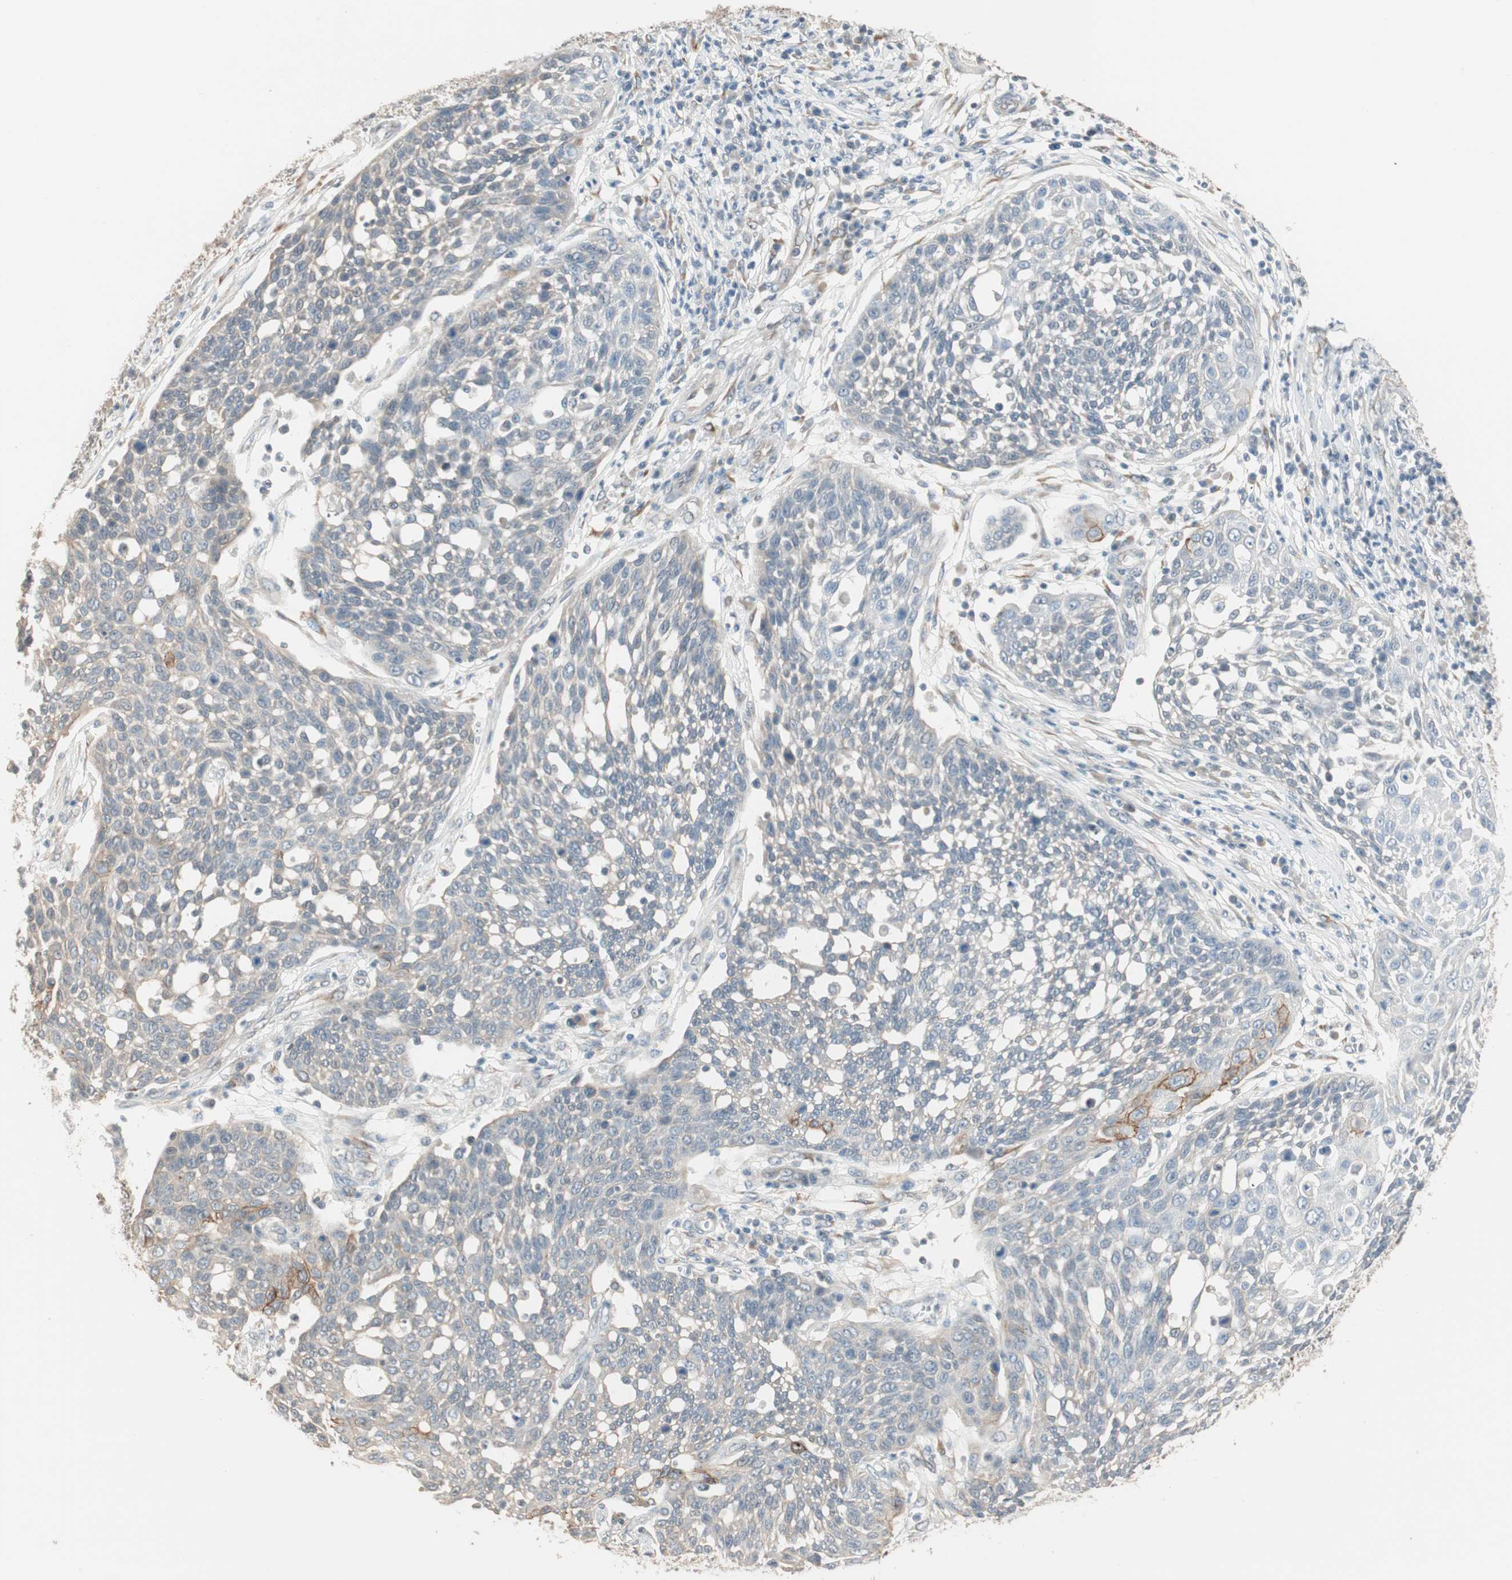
{"staining": {"intensity": "weak", "quantity": "25%-75%", "location": "cytoplasmic/membranous"}, "tissue": "cervical cancer", "cell_type": "Tumor cells", "image_type": "cancer", "snomed": [{"axis": "morphology", "description": "Squamous cell carcinoma, NOS"}, {"axis": "topography", "description": "Cervix"}], "caption": "Brown immunohistochemical staining in human cervical cancer (squamous cell carcinoma) displays weak cytoplasmic/membranous expression in about 25%-75% of tumor cells. (DAB (3,3'-diaminobenzidine) IHC with brightfield microscopy, high magnification).", "gene": "TASOR", "patient": {"sex": "female", "age": 34}}